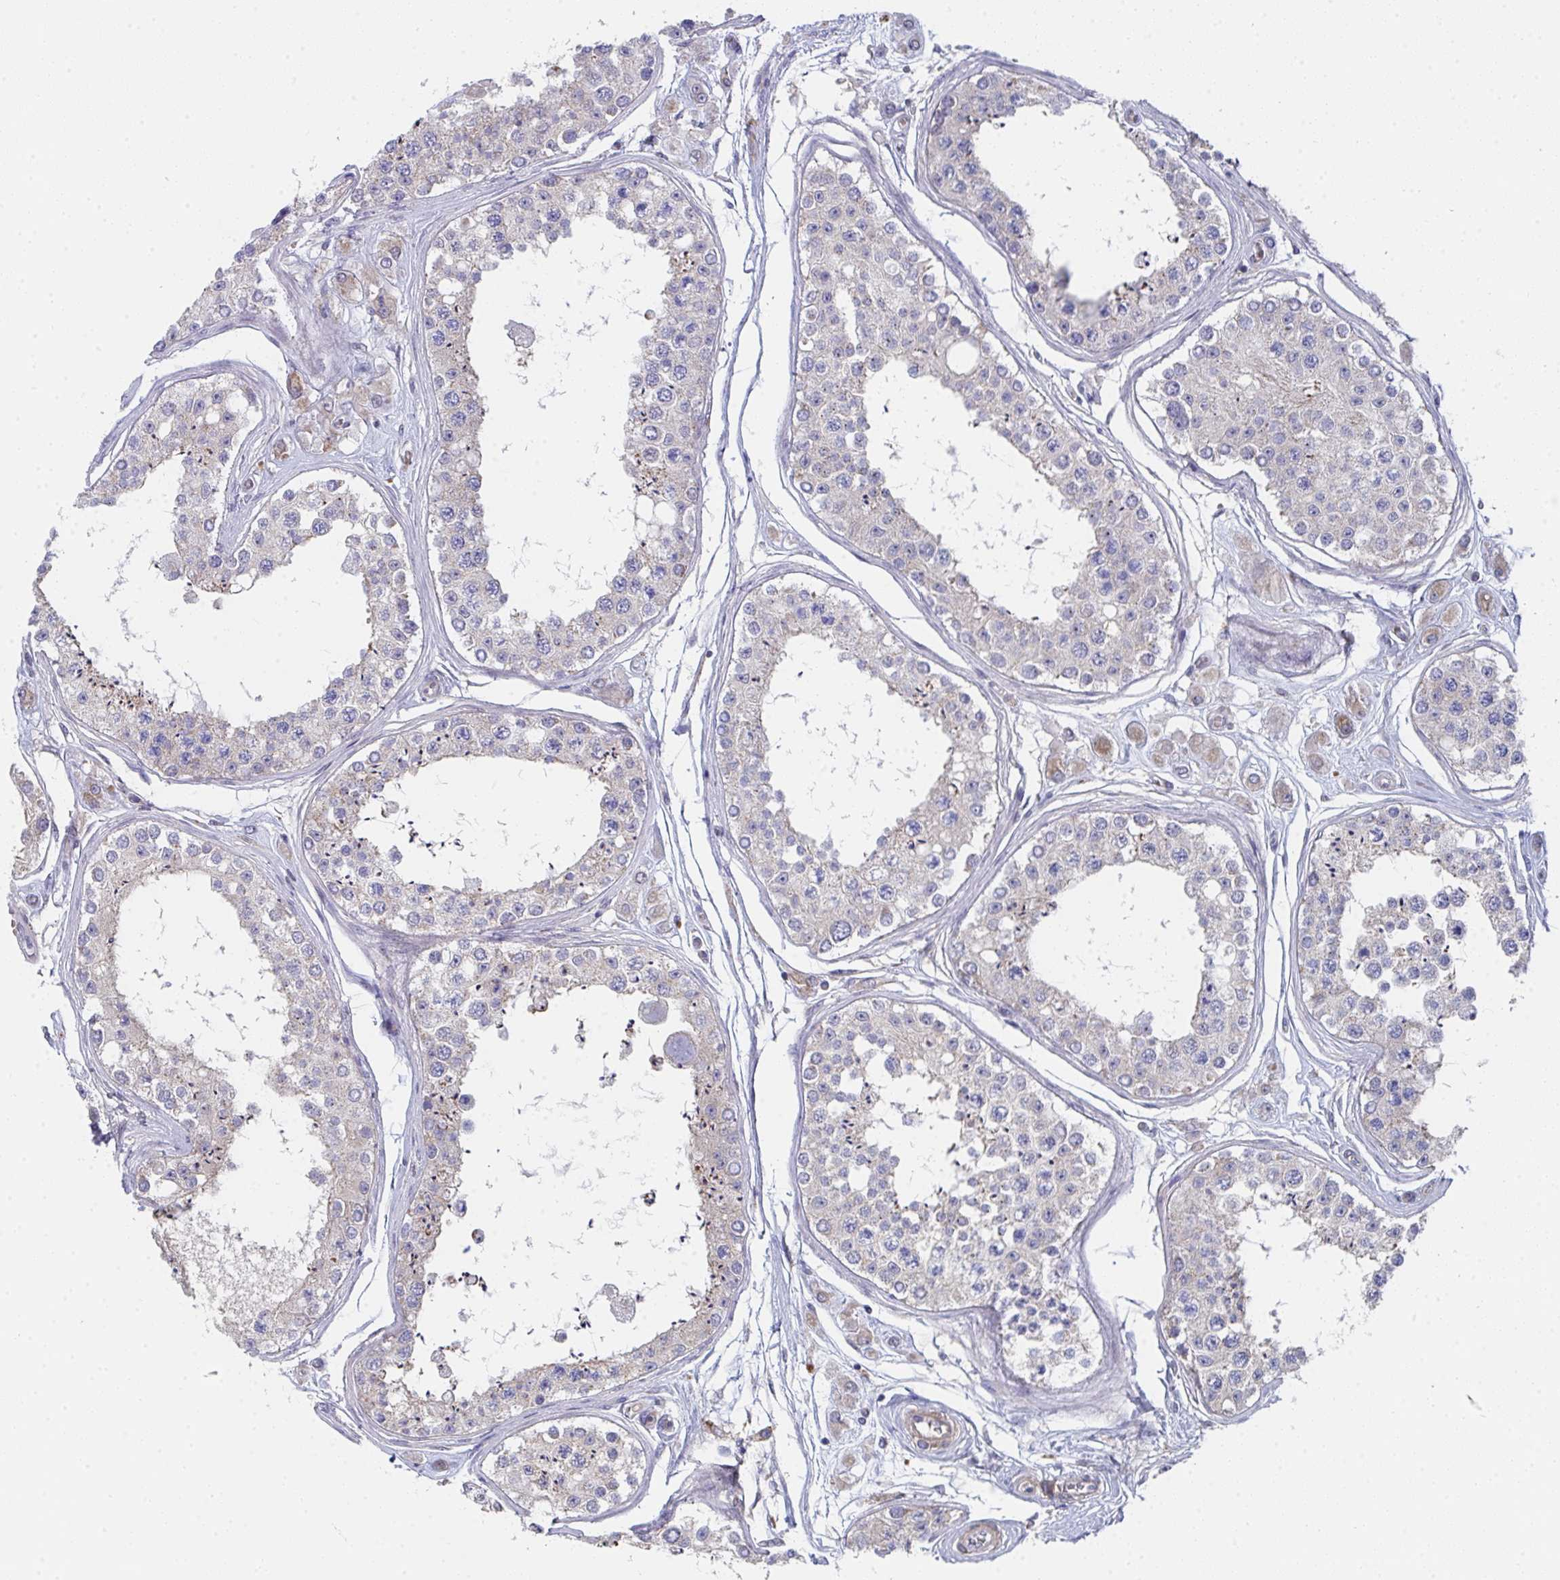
{"staining": {"intensity": "negative", "quantity": "none", "location": "none"}, "tissue": "testis", "cell_type": "Cells in seminiferous ducts", "image_type": "normal", "snomed": [{"axis": "morphology", "description": "Normal tissue, NOS"}, {"axis": "topography", "description": "Testis"}], "caption": "Cells in seminiferous ducts show no significant expression in normal testis. The staining is performed using DAB (3,3'-diaminobenzidine) brown chromogen with nuclei counter-stained in using hematoxylin.", "gene": "VWDE", "patient": {"sex": "male", "age": 25}}